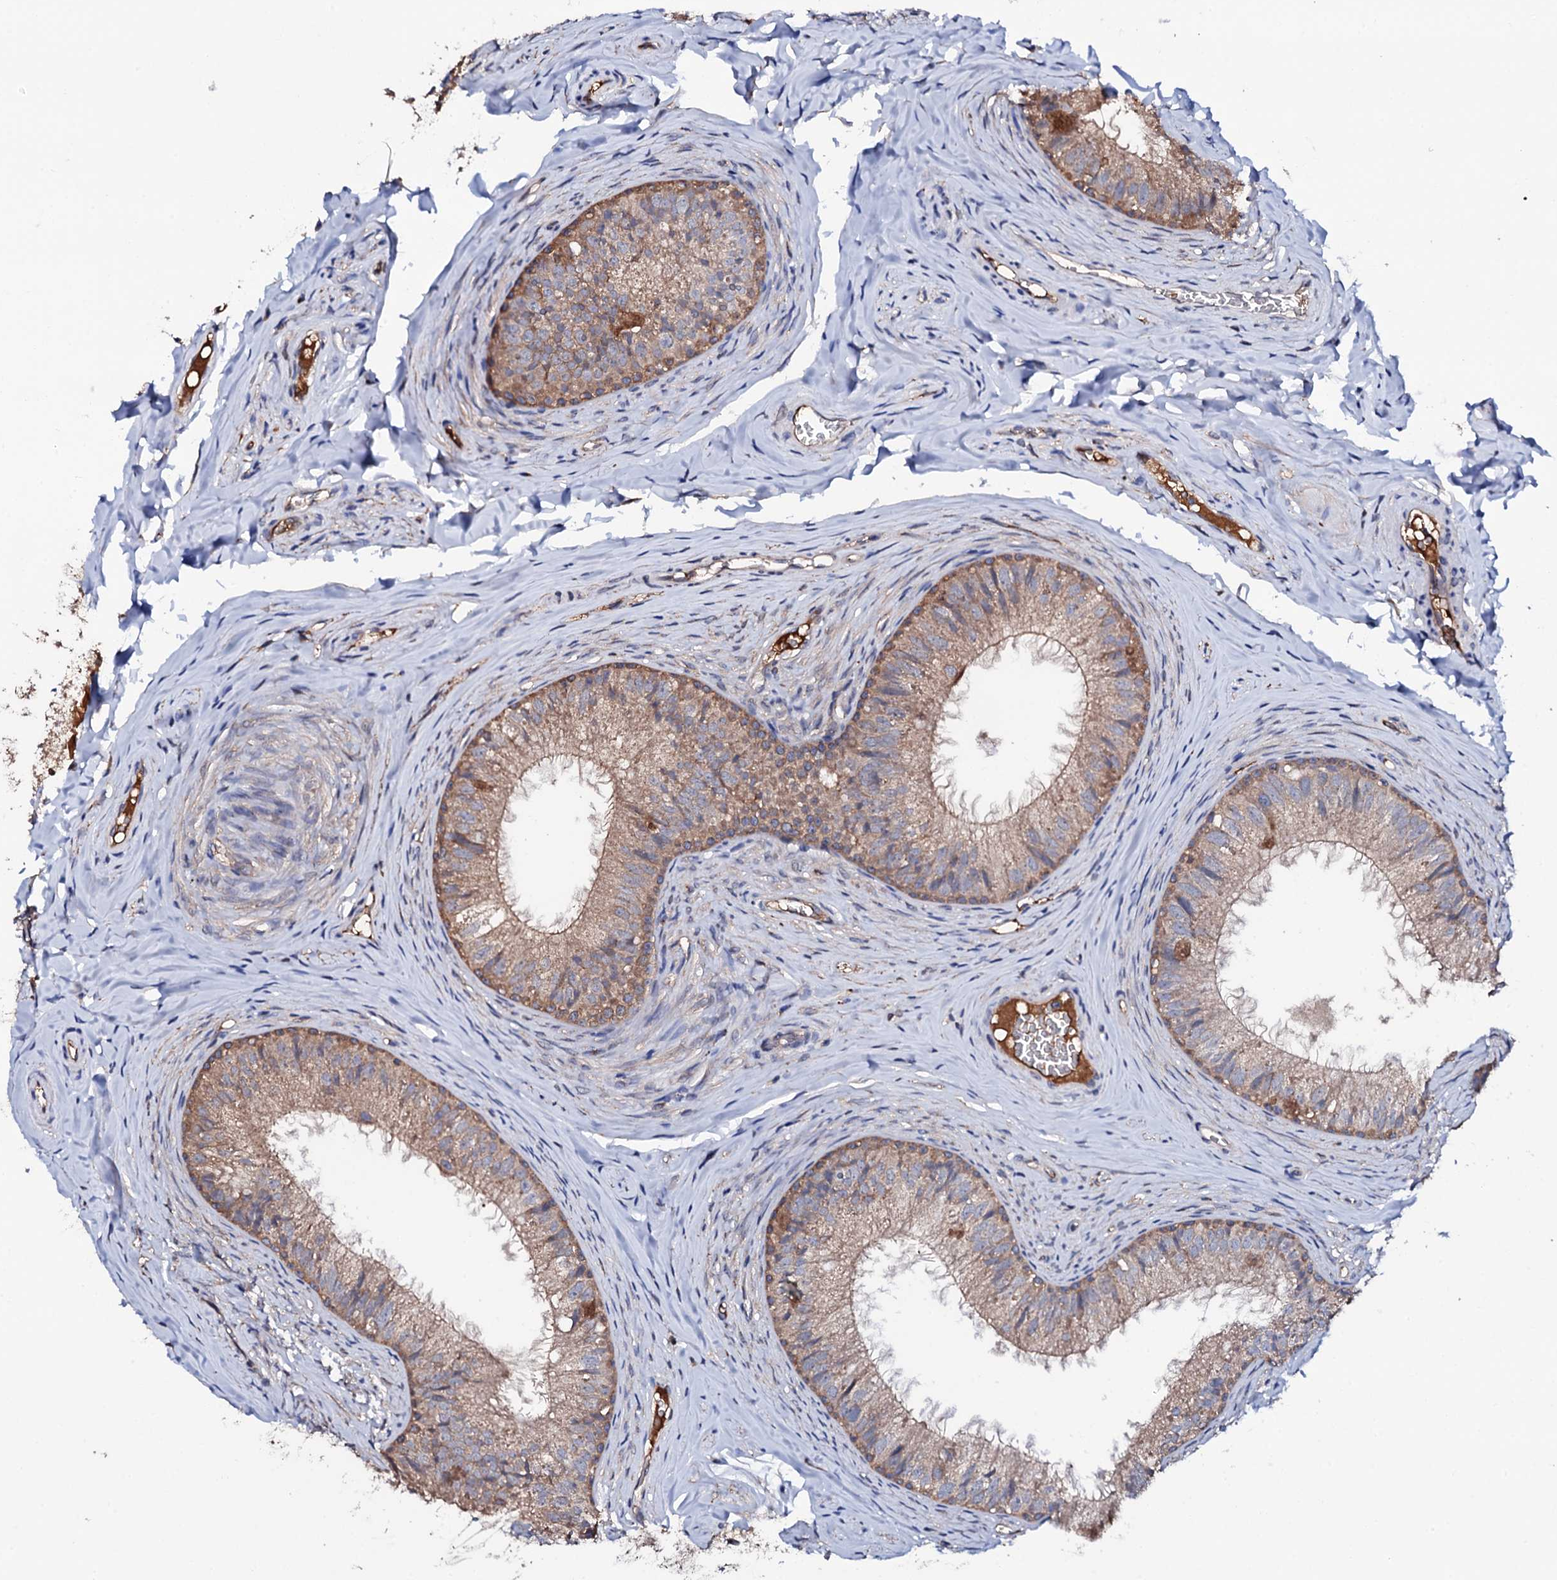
{"staining": {"intensity": "moderate", "quantity": "25%-75%", "location": "cytoplasmic/membranous"}, "tissue": "epididymis", "cell_type": "Glandular cells", "image_type": "normal", "snomed": [{"axis": "morphology", "description": "Normal tissue, NOS"}, {"axis": "topography", "description": "Epididymis"}], "caption": "Immunohistochemistry (IHC) histopathology image of benign epididymis: human epididymis stained using immunohistochemistry displays medium levels of moderate protein expression localized specifically in the cytoplasmic/membranous of glandular cells, appearing as a cytoplasmic/membranous brown color.", "gene": "TCAF2C", "patient": {"sex": "male", "age": 34}}